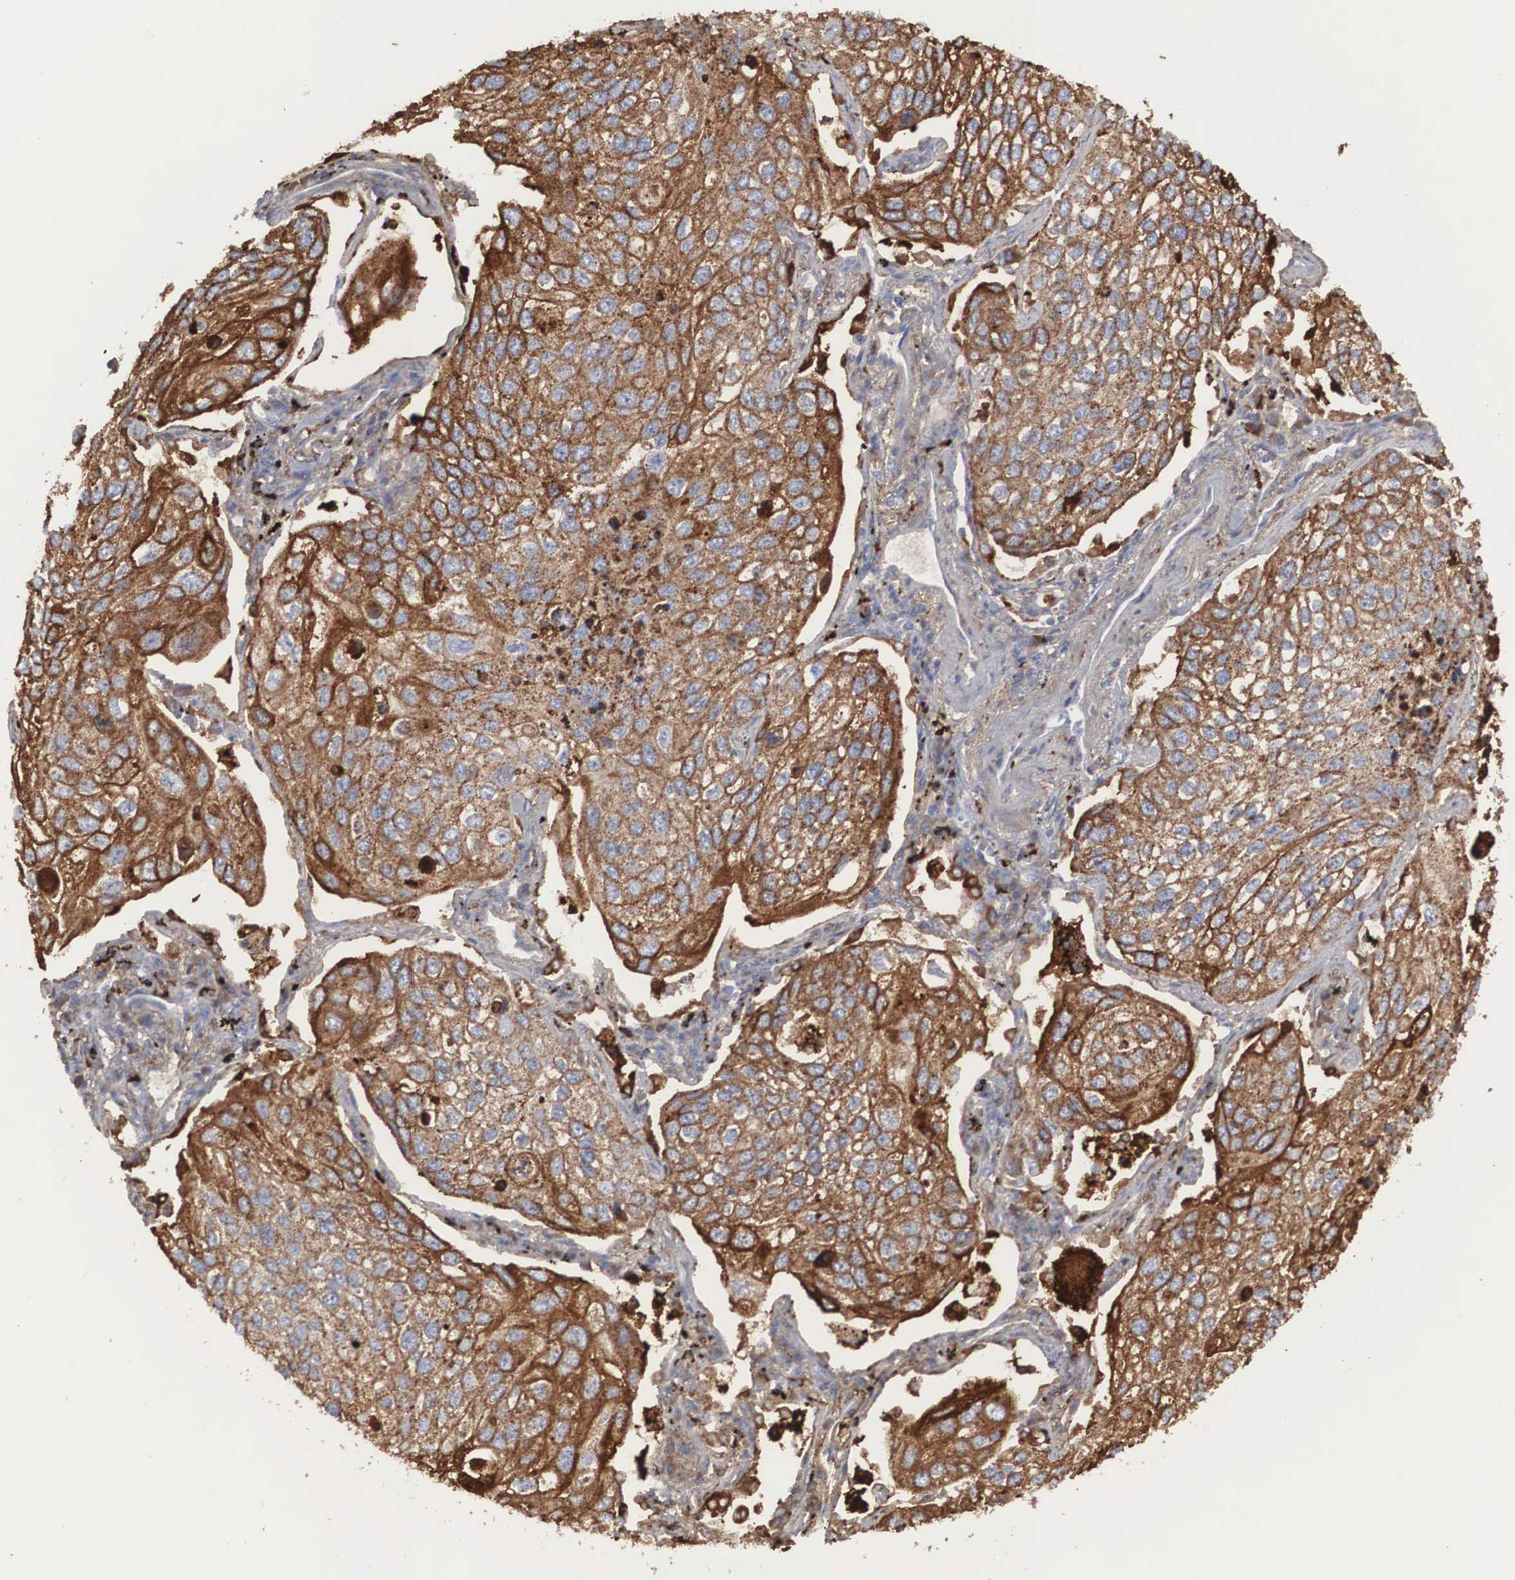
{"staining": {"intensity": "moderate", "quantity": ">75%", "location": "cytoplasmic/membranous"}, "tissue": "lung cancer", "cell_type": "Tumor cells", "image_type": "cancer", "snomed": [{"axis": "morphology", "description": "Squamous cell carcinoma, NOS"}, {"axis": "topography", "description": "Lung"}], "caption": "Lung cancer stained with a protein marker shows moderate staining in tumor cells.", "gene": "LGALS3BP", "patient": {"sex": "male", "age": 75}}